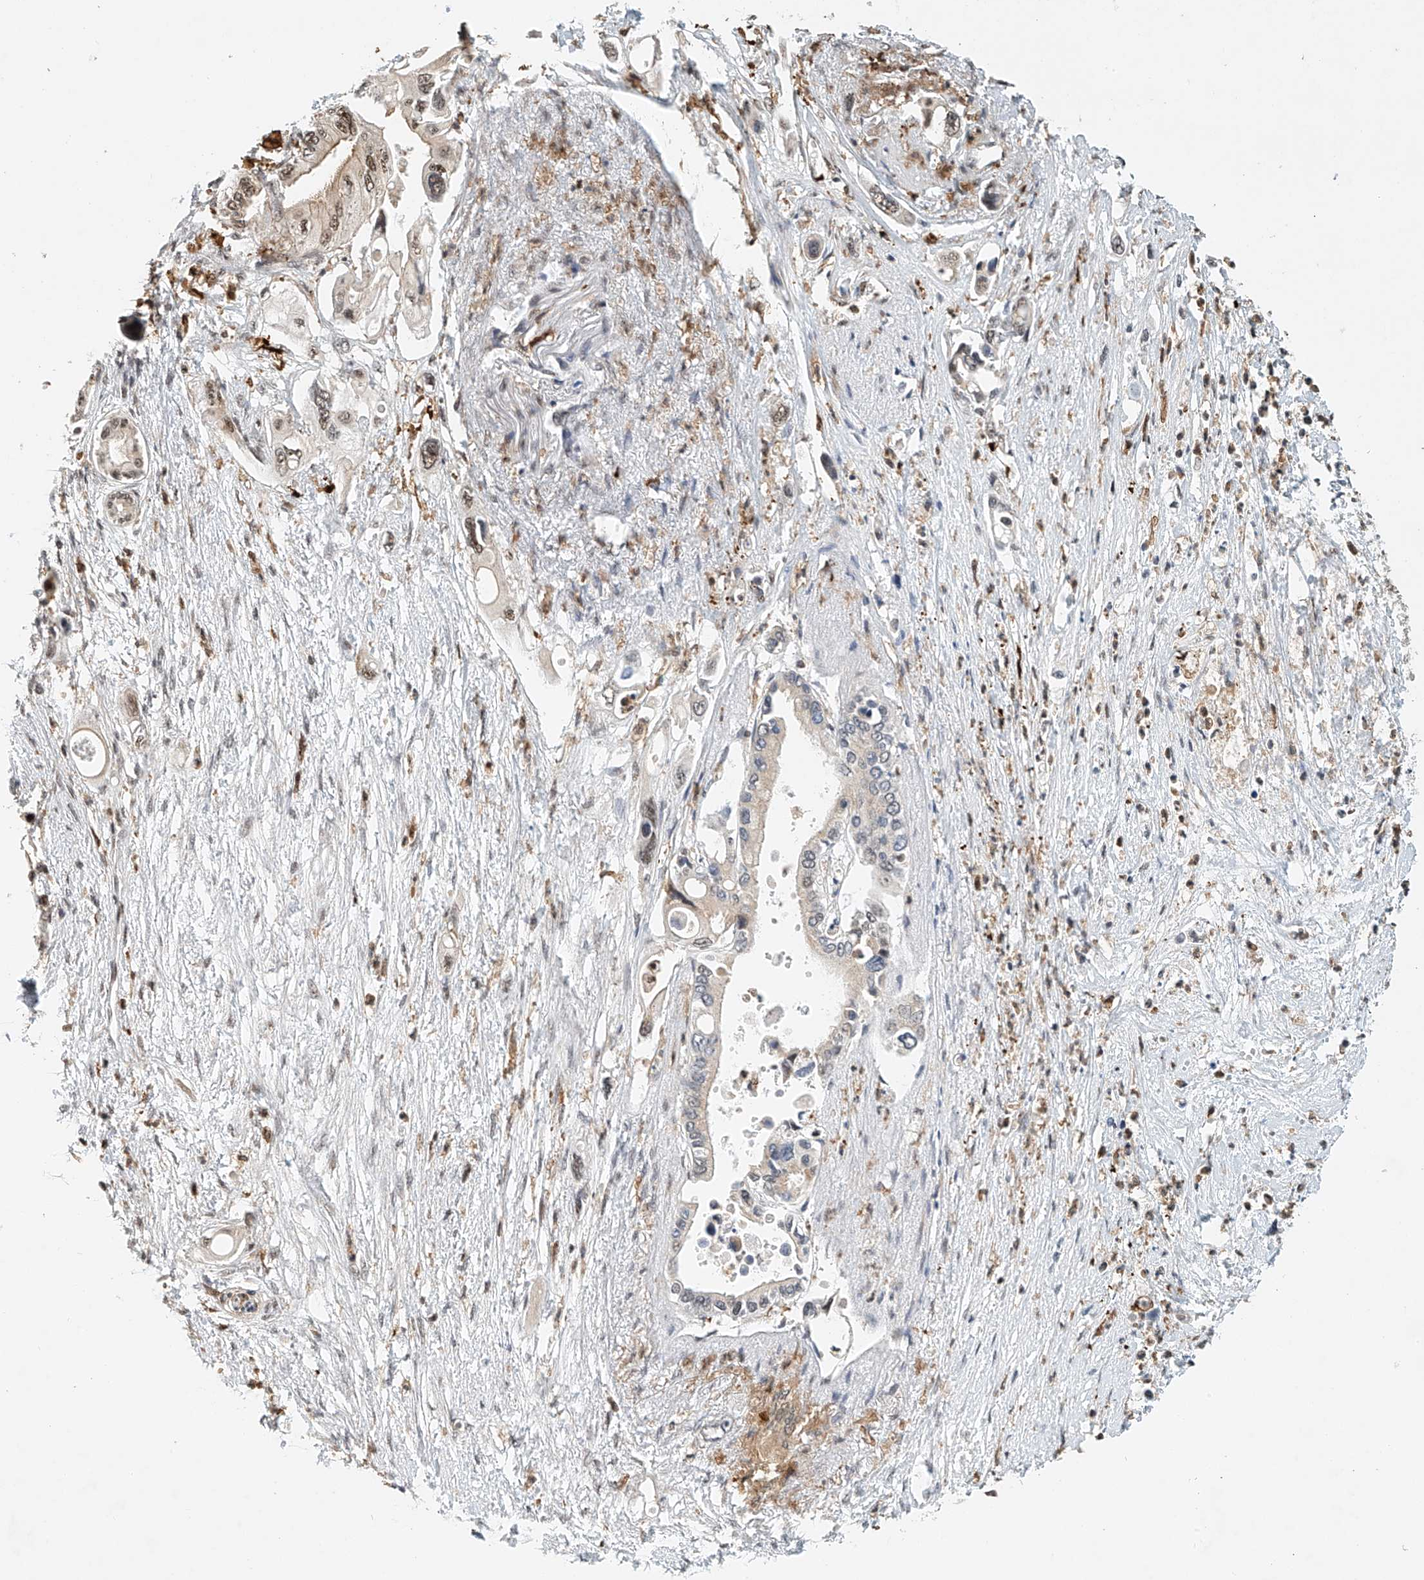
{"staining": {"intensity": "weak", "quantity": "25%-75%", "location": "nuclear"}, "tissue": "pancreatic cancer", "cell_type": "Tumor cells", "image_type": "cancer", "snomed": [{"axis": "morphology", "description": "Adenocarcinoma, NOS"}, {"axis": "topography", "description": "Pancreas"}], "caption": "Pancreatic cancer stained with DAB (3,3'-diaminobenzidine) immunohistochemistry (IHC) displays low levels of weak nuclear expression in approximately 25%-75% of tumor cells.", "gene": "MICAL1", "patient": {"sex": "male", "age": 66}}